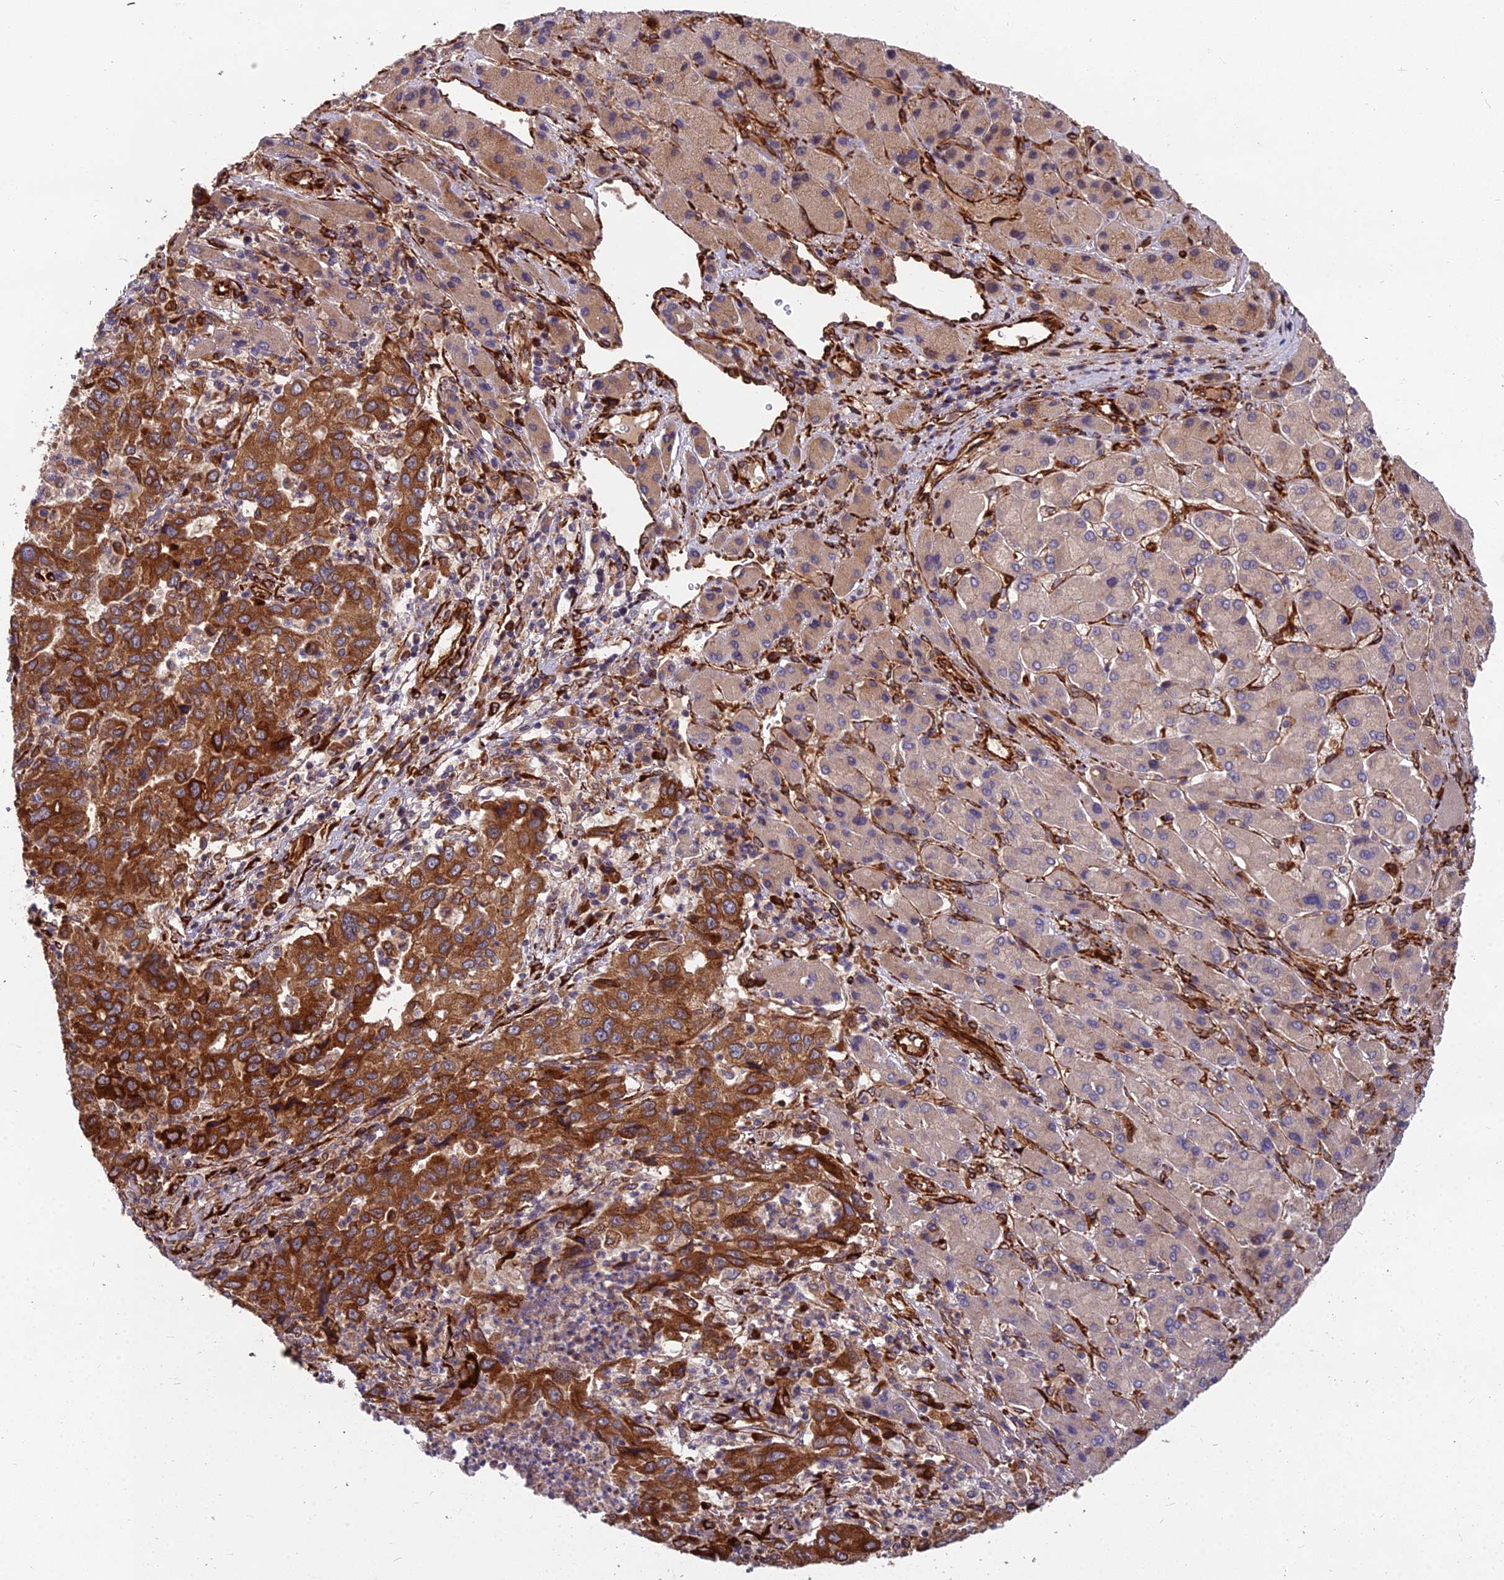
{"staining": {"intensity": "strong", "quantity": ">75%", "location": "cytoplasmic/membranous"}, "tissue": "liver cancer", "cell_type": "Tumor cells", "image_type": "cancer", "snomed": [{"axis": "morphology", "description": "Carcinoma, Hepatocellular, NOS"}, {"axis": "topography", "description": "Liver"}], "caption": "There is high levels of strong cytoplasmic/membranous staining in tumor cells of hepatocellular carcinoma (liver), as demonstrated by immunohistochemical staining (brown color).", "gene": "NDUFAF7", "patient": {"sex": "male", "age": 63}}